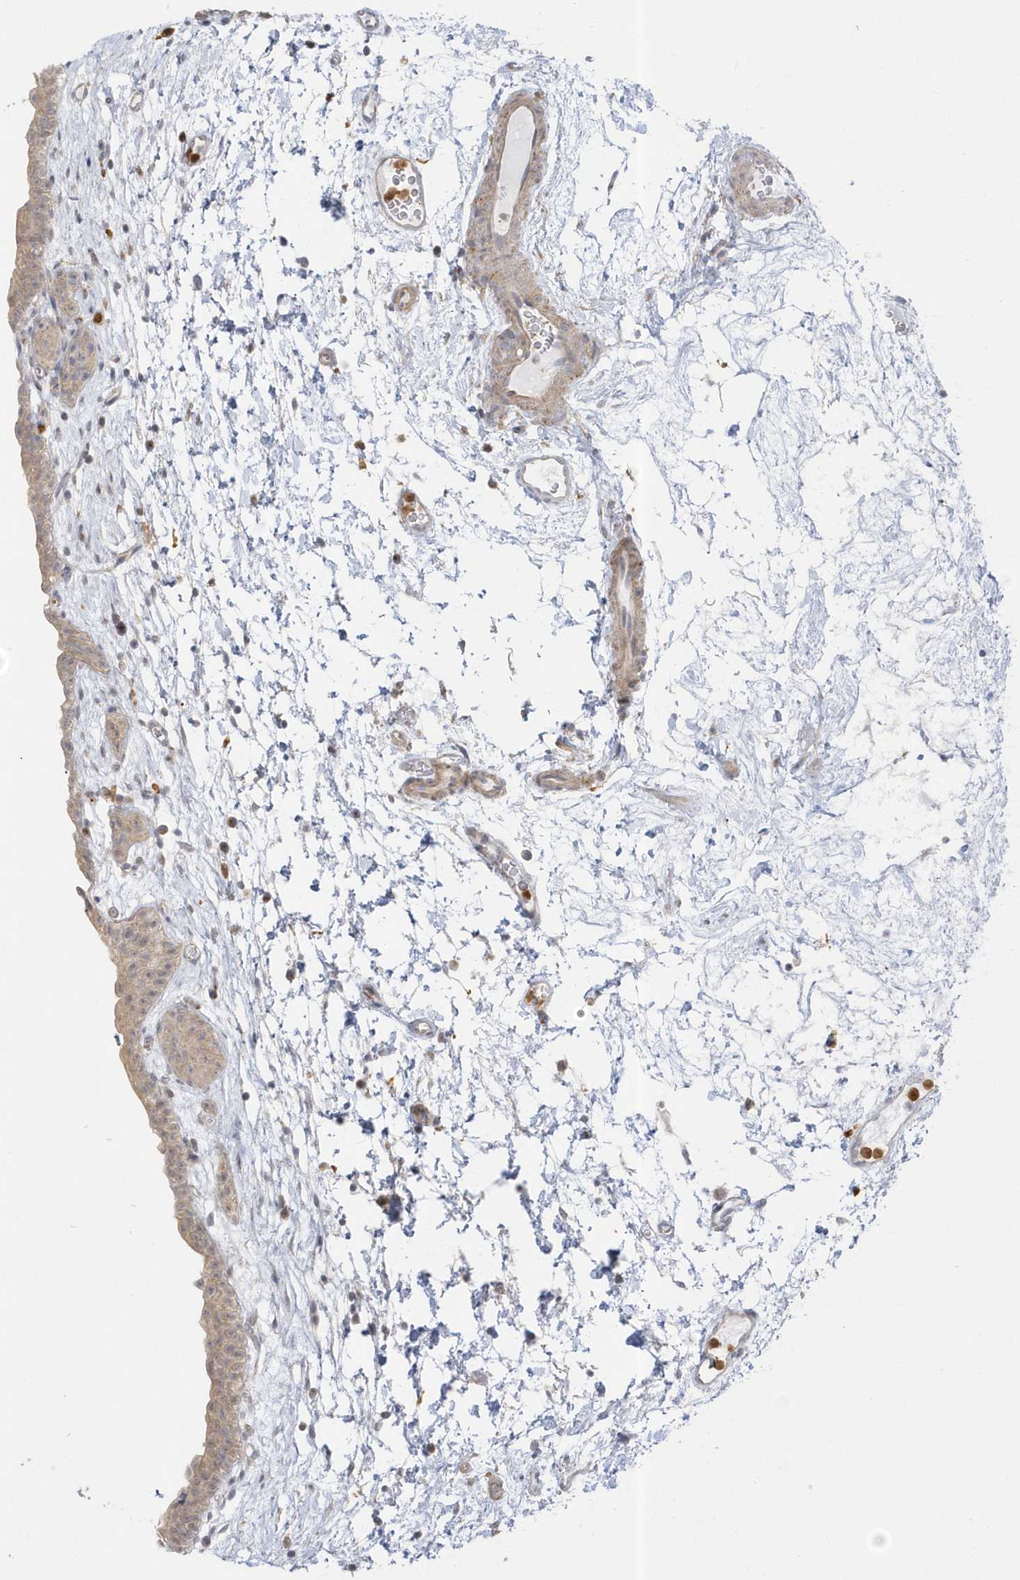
{"staining": {"intensity": "weak", "quantity": "25%-75%", "location": "cytoplasmic/membranous,nuclear"}, "tissue": "urinary bladder", "cell_type": "Urothelial cells", "image_type": "normal", "snomed": [{"axis": "morphology", "description": "Normal tissue, NOS"}, {"axis": "topography", "description": "Urinary bladder"}], "caption": "IHC staining of normal urinary bladder, which exhibits low levels of weak cytoplasmic/membranous,nuclear positivity in about 25%-75% of urothelial cells indicating weak cytoplasmic/membranous,nuclear protein positivity. The staining was performed using DAB (brown) for protein detection and nuclei were counterstained in hematoxylin (blue).", "gene": "NAF1", "patient": {"sex": "male", "age": 83}}